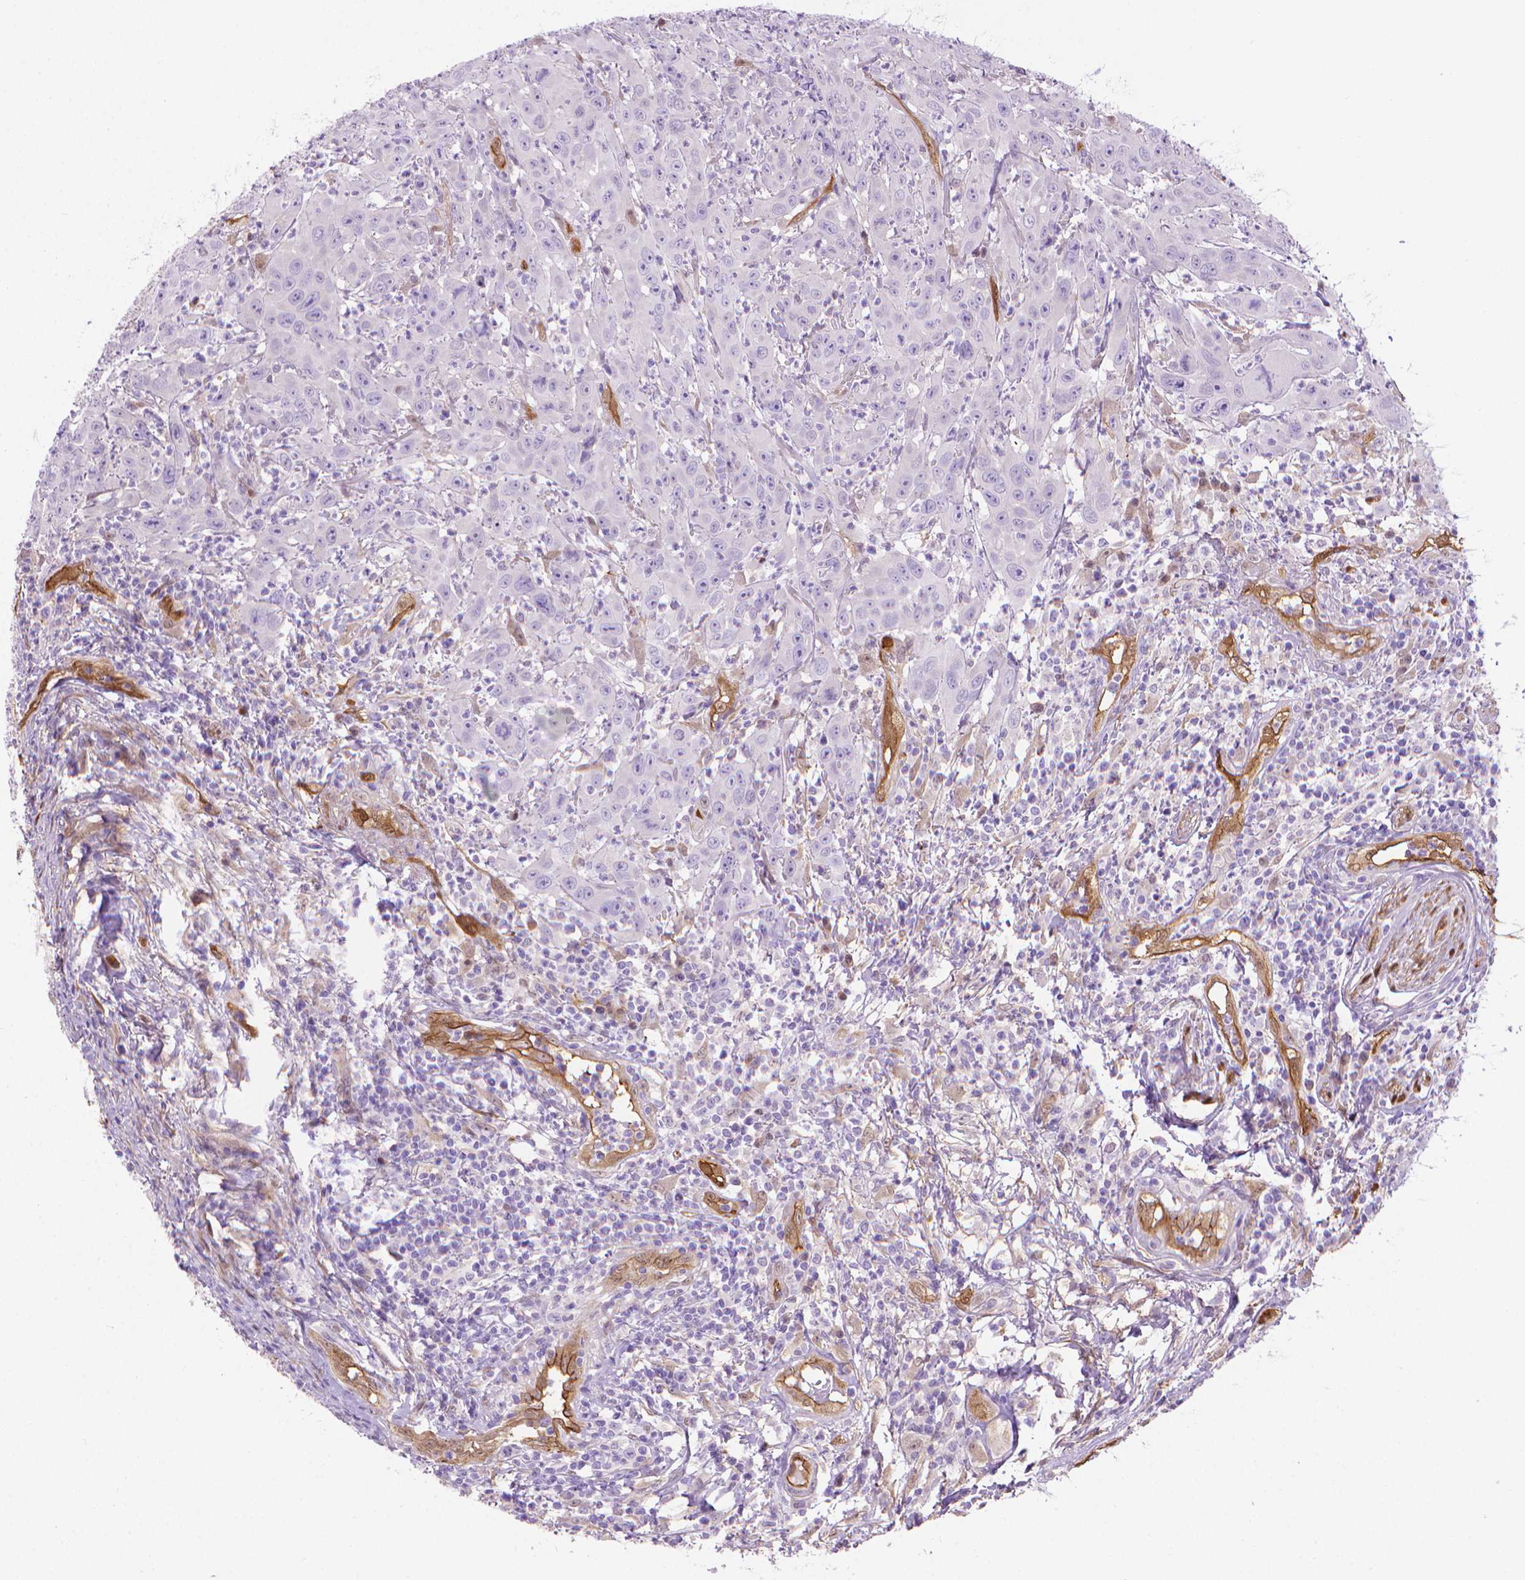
{"staining": {"intensity": "negative", "quantity": "none", "location": "none"}, "tissue": "head and neck cancer", "cell_type": "Tumor cells", "image_type": "cancer", "snomed": [{"axis": "morphology", "description": "Squamous cell carcinoma, NOS"}, {"axis": "topography", "description": "Skin"}, {"axis": "topography", "description": "Head-Neck"}], "caption": "Histopathology image shows no significant protein staining in tumor cells of head and neck squamous cell carcinoma.", "gene": "CLIC4", "patient": {"sex": "male", "age": 80}}